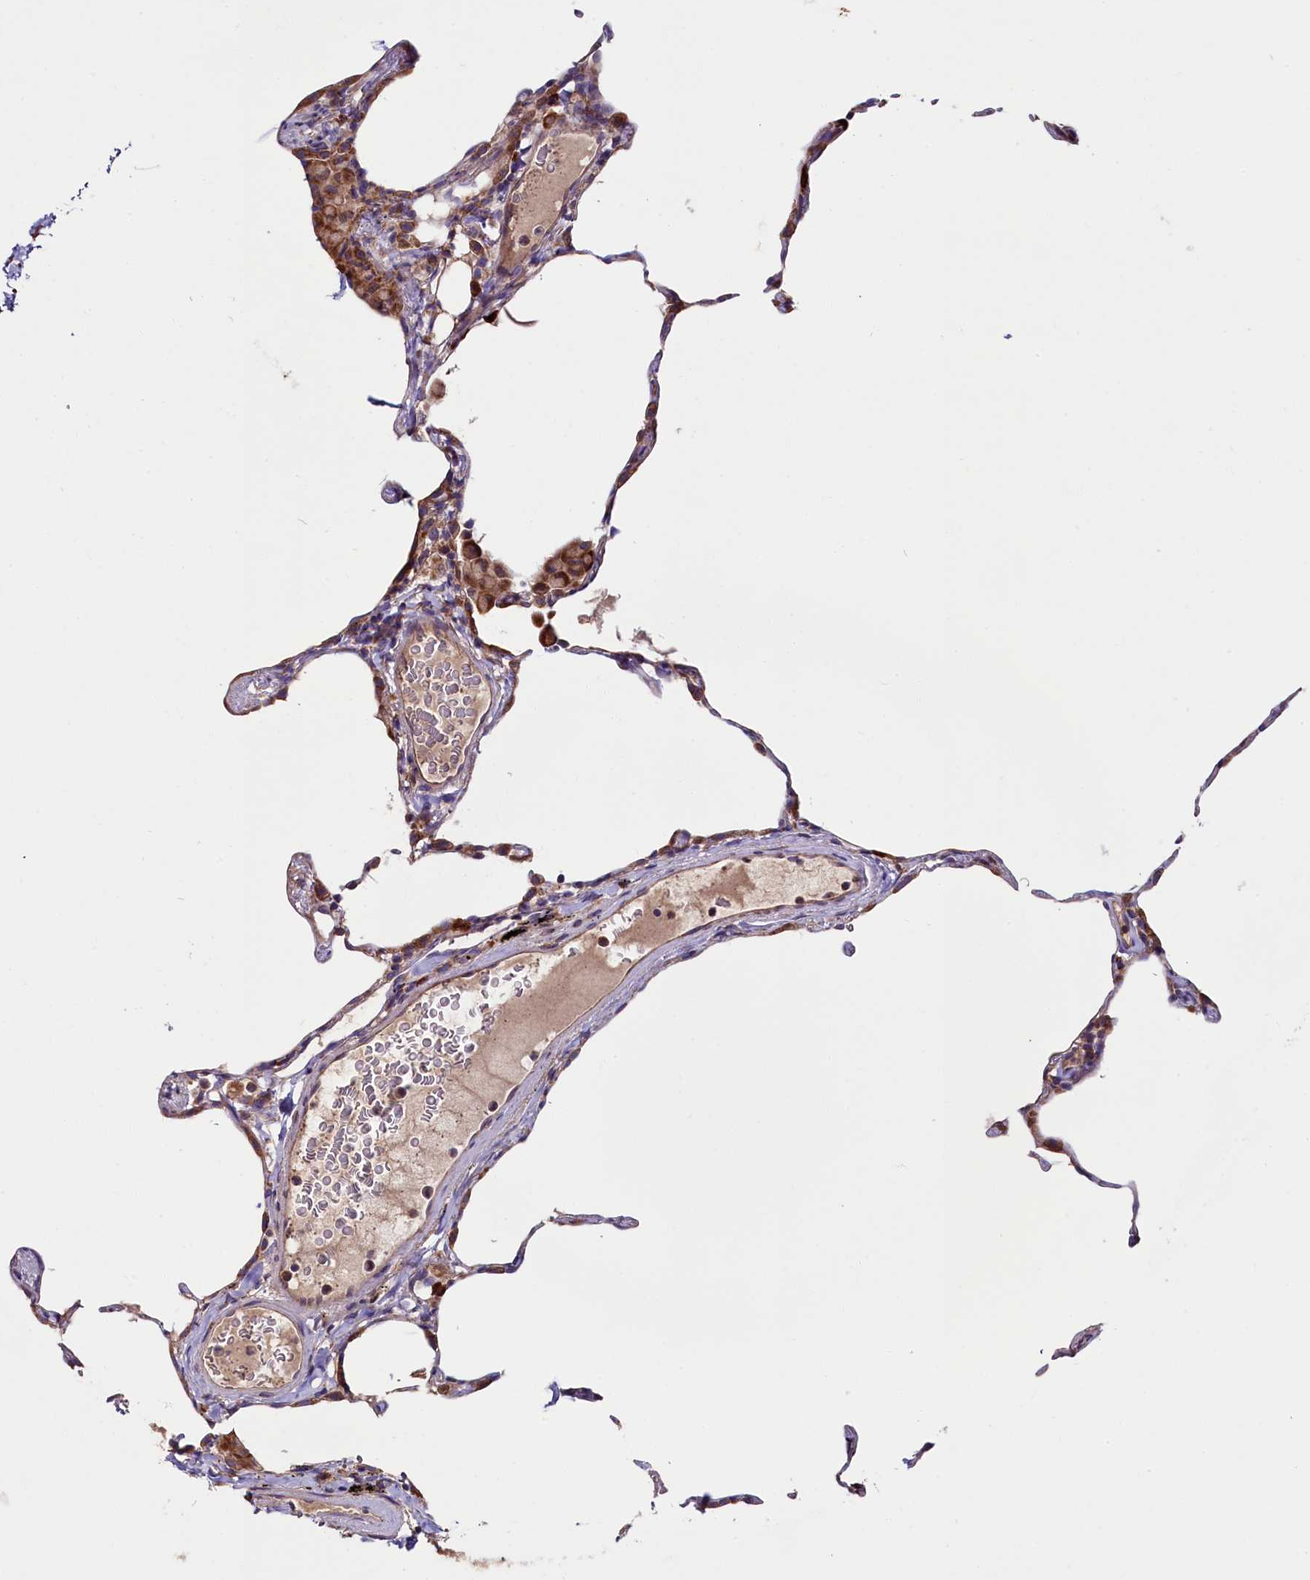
{"staining": {"intensity": "moderate", "quantity": "<25%", "location": "cytoplasmic/membranous"}, "tissue": "lung", "cell_type": "Alveolar cells", "image_type": "normal", "snomed": [{"axis": "morphology", "description": "Normal tissue, NOS"}, {"axis": "topography", "description": "Lung"}], "caption": "Immunohistochemistry histopathology image of normal lung: human lung stained using immunohistochemistry demonstrates low levels of moderate protein expression localized specifically in the cytoplasmic/membranous of alveolar cells, appearing as a cytoplasmic/membranous brown color.", "gene": "ZSWIM1", "patient": {"sex": "female", "age": 57}}